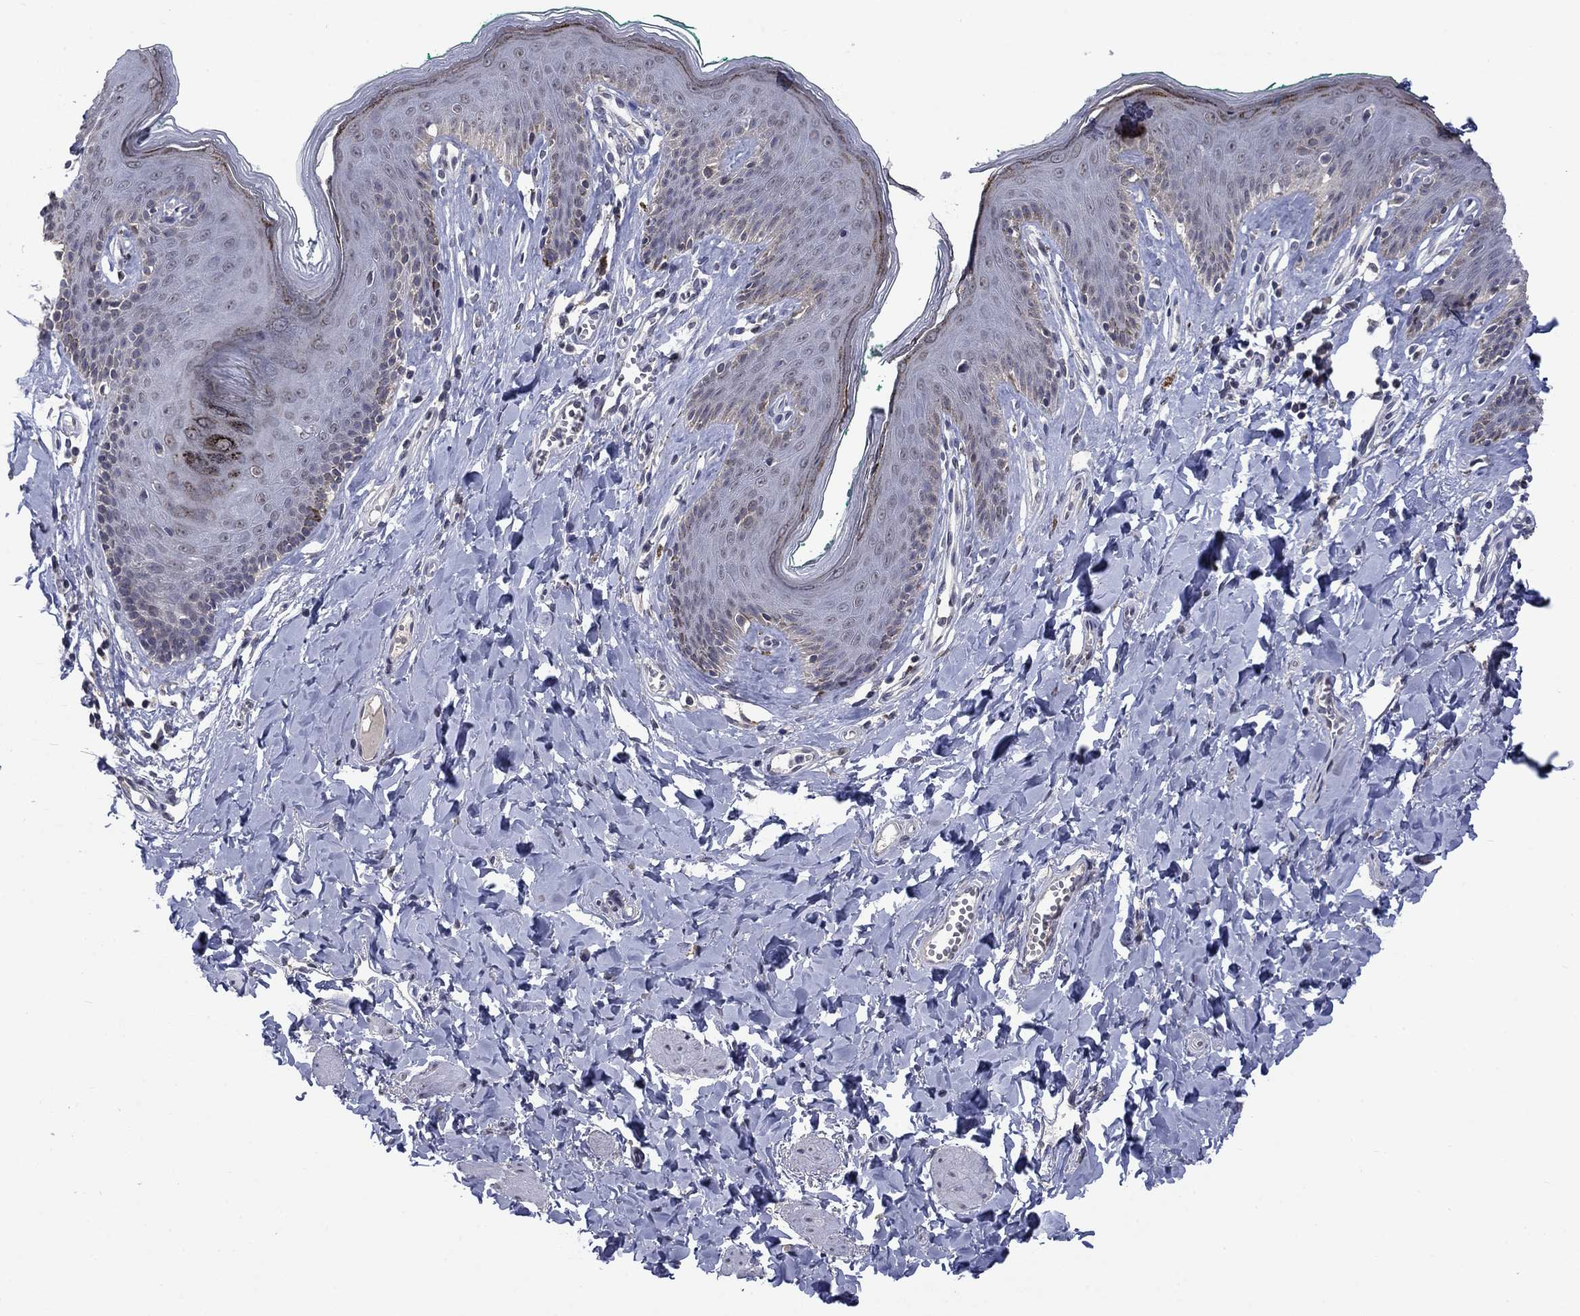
{"staining": {"intensity": "strong", "quantity": "<25%", "location": "cytoplasmic/membranous"}, "tissue": "skin", "cell_type": "Epidermal cells", "image_type": "normal", "snomed": [{"axis": "morphology", "description": "Normal tissue, NOS"}, {"axis": "topography", "description": "Vulva"}], "caption": "Protein expression analysis of unremarkable skin demonstrates strong cytoplasmic/membranous expression in about <25% of epidermal cells. The protein of interest is shown in brown color, while the nuclei are stained blue.", "gene": "SPATA33", "patient": {"sex": "female", "age": 66}}